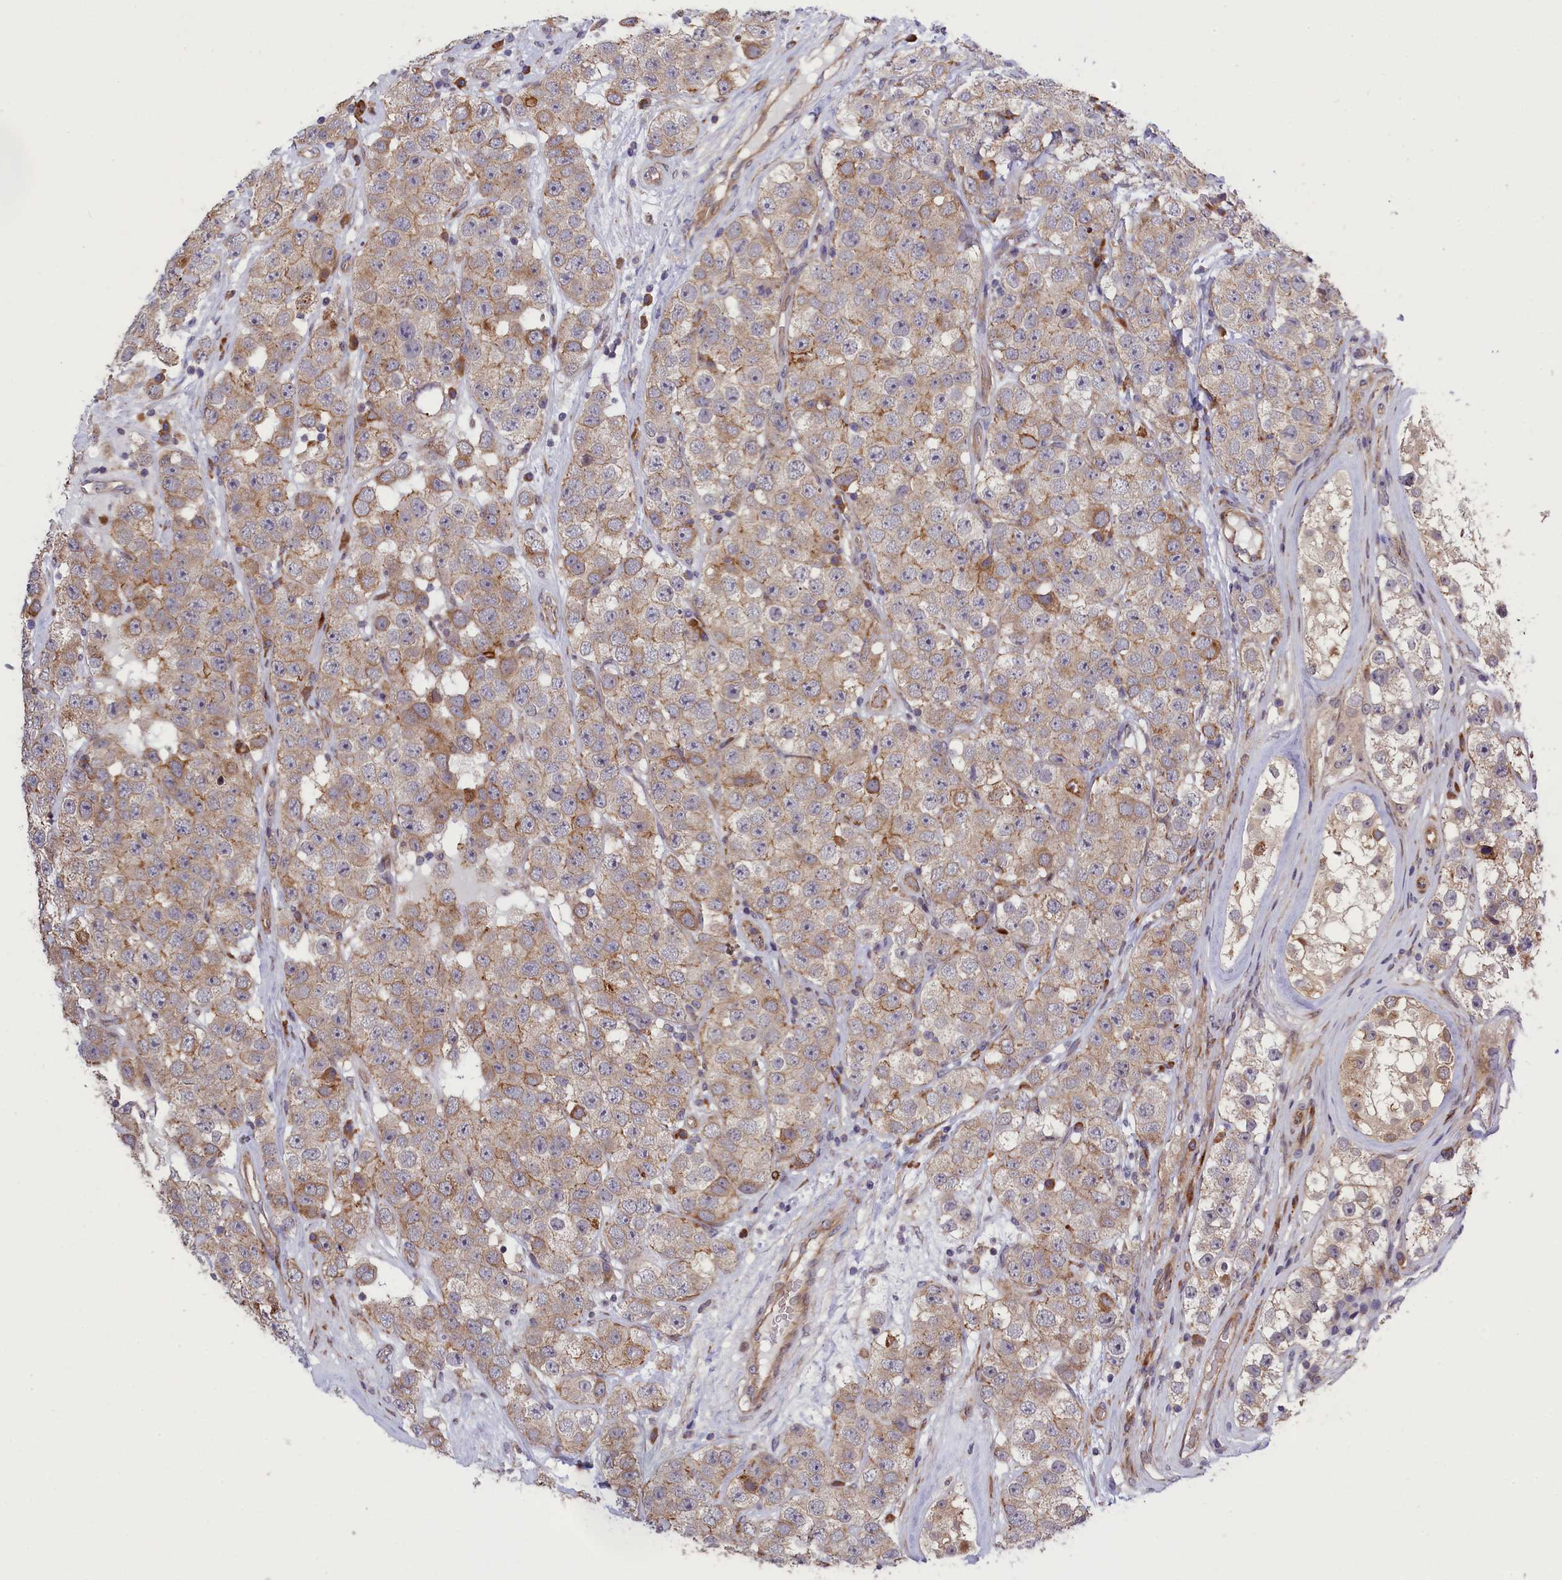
{"staining": {"intensity": "moderate", "quantity": "<25%", "location": "cytoplasmic/membranous"}, "tissue": "testis cancer", "cell_type": "Tumor cells", "image_type": "cancer", "snomed": [{"axis": "morphology", "description": "Seminoma, NOS"}, {"axis": "topography", "description": "Testis"}], "caption": "Seminoma (testis) stained with DAB IHC reveals low levels of moderate cytoplasmic/membranous staining in approximately <25% of tumor cells.", "gene": "DDX60L", "patient": {"sex": "male", "age": 28}}